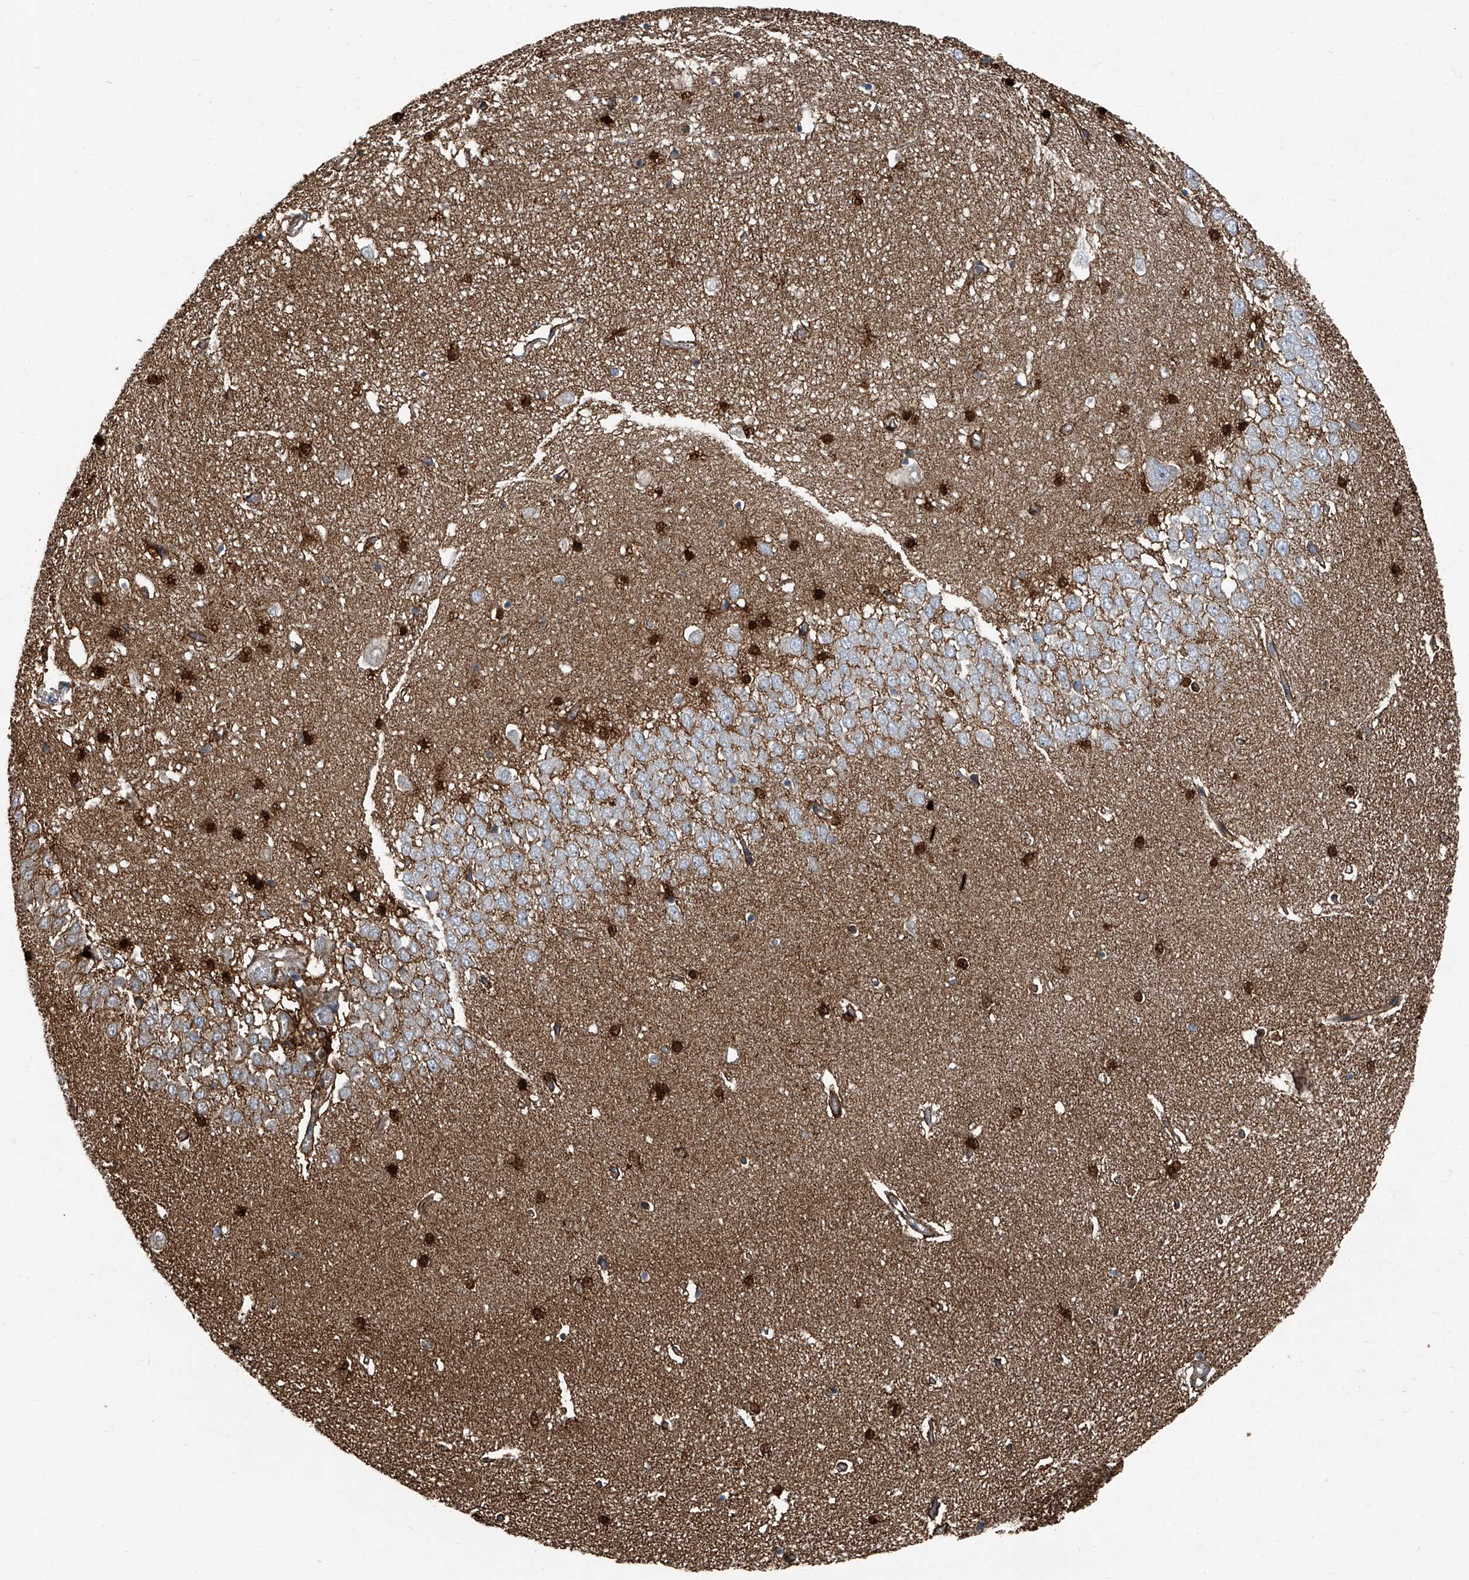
{"staining": {"intensity": "strong", "quantity": "25%-75%", "location": "cytoplasmic/membranous,nuclear"}, "tissue": "hippocampus", "cell_type": "Glial cells", "image_type": "normal", "snomed": [{"axis": "morphology", "description": "Normal tissue, NOS"}, {"axis": "topography", "description": "Hippocampus"}], "caption": "About 25%-75% of glial cells in unremarkable human hippocampus display strong cytoplasmic/membranous,nuclear protein staining as visualized by brown immunohistochemical staining.", "gene": "SEPTIN7", "patient": {"sex": "female", "age": 64}}